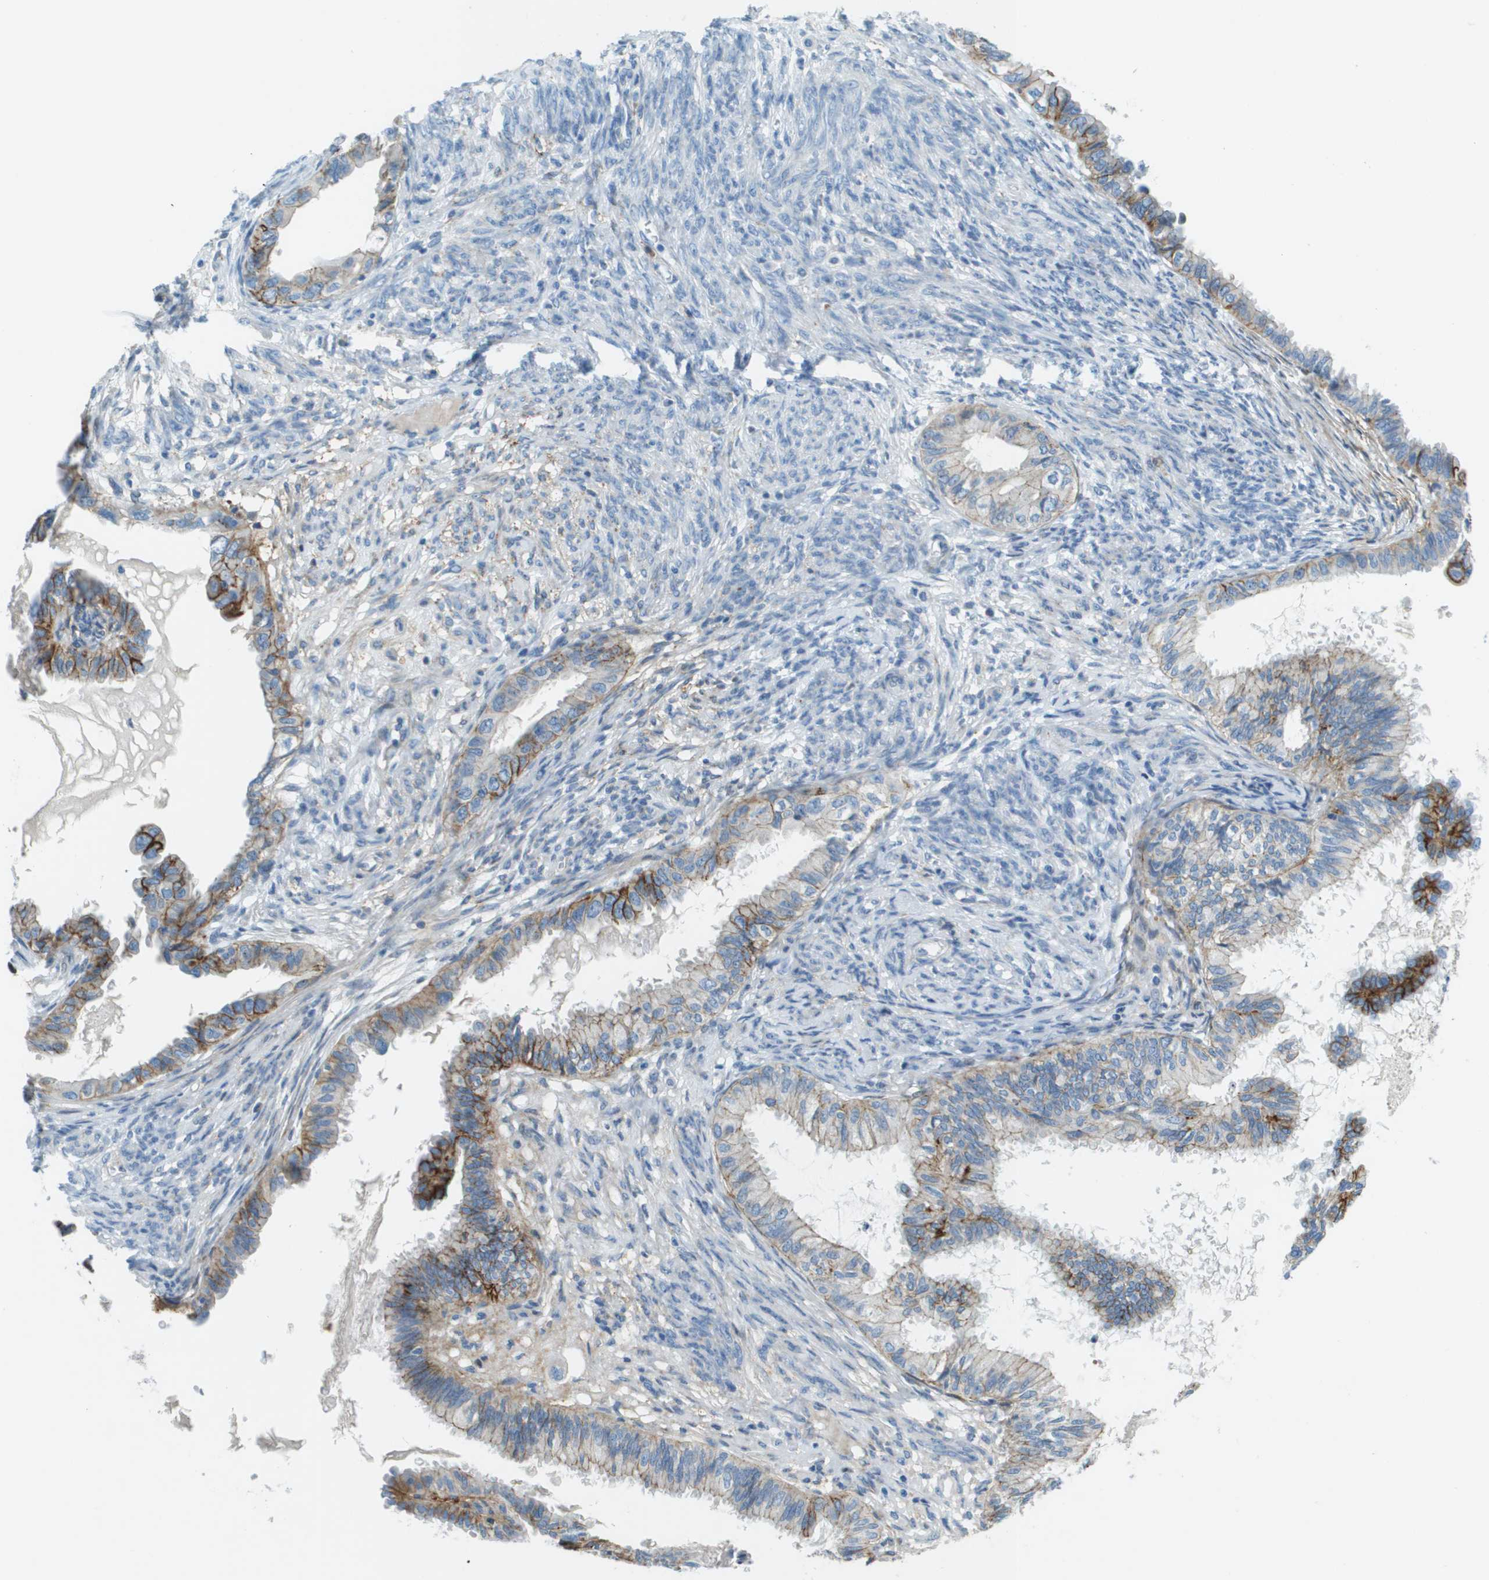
{"staining": {"intensity": "moderate", "quantity": "<25%", "location": "cytoplasmic/membranous"}, "tissue": "cervical cancer", "cell_type": "Tumor cells", "image_type": "cancer", "snomed": [{"axis": "morphology", "description": "Normal tissue, NOS"}, {"axis": "morphology", "description": "Adenocarcinoma, NOS"}, {"axis": "topography", "description": "Cervix"}, {"axis": "topography", "description": "Endometrium"}], "caption": "Immunohistochemistry image of neoplastic tissue: human adenocarcinoma (cervical) stained using immunohistochemistry (IHC) exhibits low levels of moderate protein expression localized specifically in the cytoplasmic/membranous of tumor cells, appearing as a cytoplasmic/membranous brown color.", "gene": "SDC1", "patient": {"sex": "female", "age": 86}}